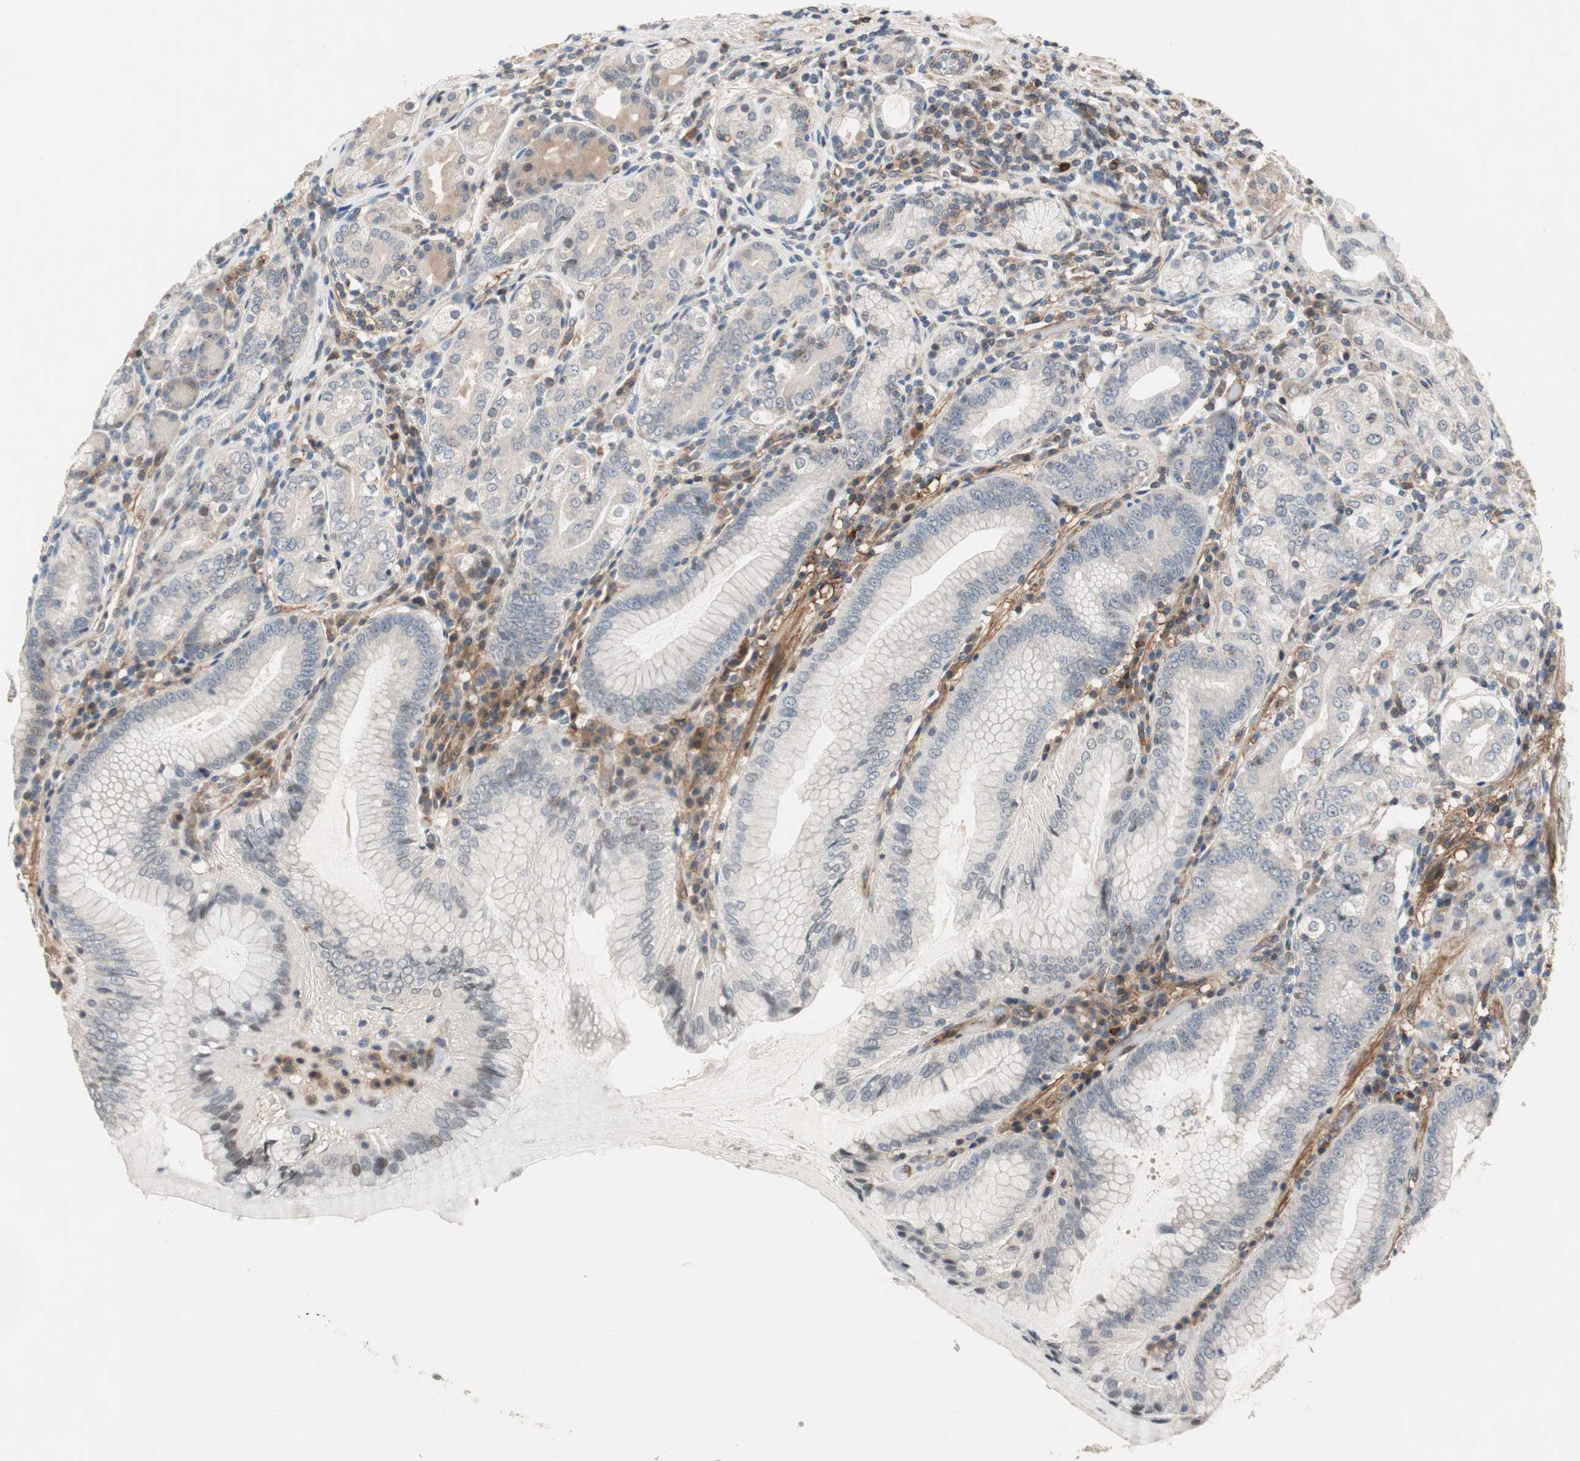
{"staining": {"intensity": "moderate", "quantity": "<25%", "location": "cytoplasmic/membranous"}, "tissue": "stomach", "cell_type": "Glandular cells", "image_type": "normal", "snomed": [{"axis": "morphology", "description": "Normal tissue, NOS"}, {"axis": "topography", "description": "Stomach, lower"}], "caption": "Stomach stained with a brown dye reveals moderate cytoplasmic/membranous positive positivity in approximately <25% of glandular cells.", "gene": "GRHL1", "patient": {"sex": "female", "age": 76}}